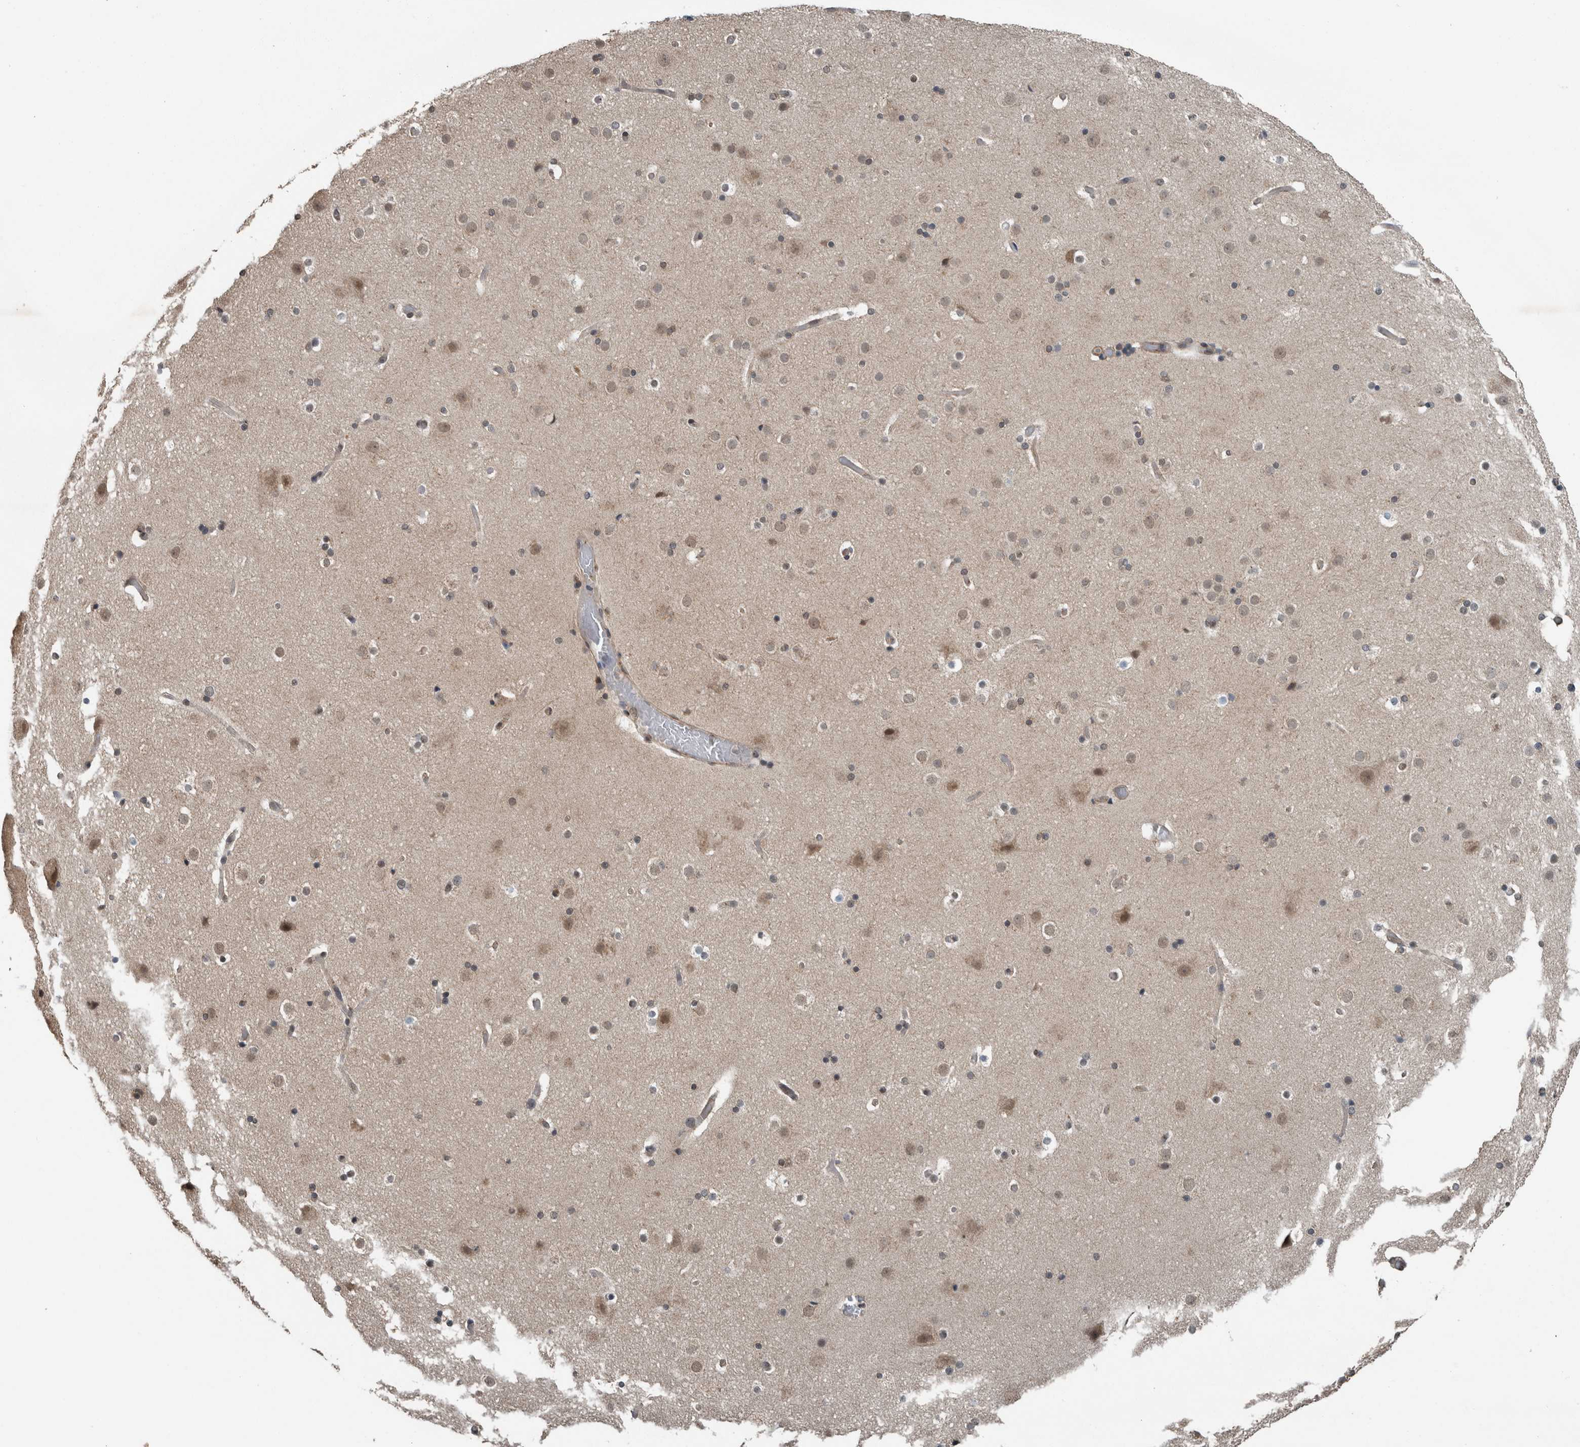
{"staining": {"intensity": "moderate", "quantity": "25%-75%", "location": "cytoplasmic/membranous,nuclear"}, "tissue": "cerebral cortex", "cell_type": "Endothelial cells", "image_type": "normal", "snomed": [{"axis": "morphology", "description": "Normal tissue, NOS"}, {"axis": "topography", "description": "Cerebral cortex"}], "caption": "Protein expression analysis of unremarkable human cerebral cortex reveals moderate cytoplasmic/membranous,nuclear expression in approximately 25%-75% of endothelial cells.", "gene": "MYO1E", "patient": {"sex": "male", "age": 57}}